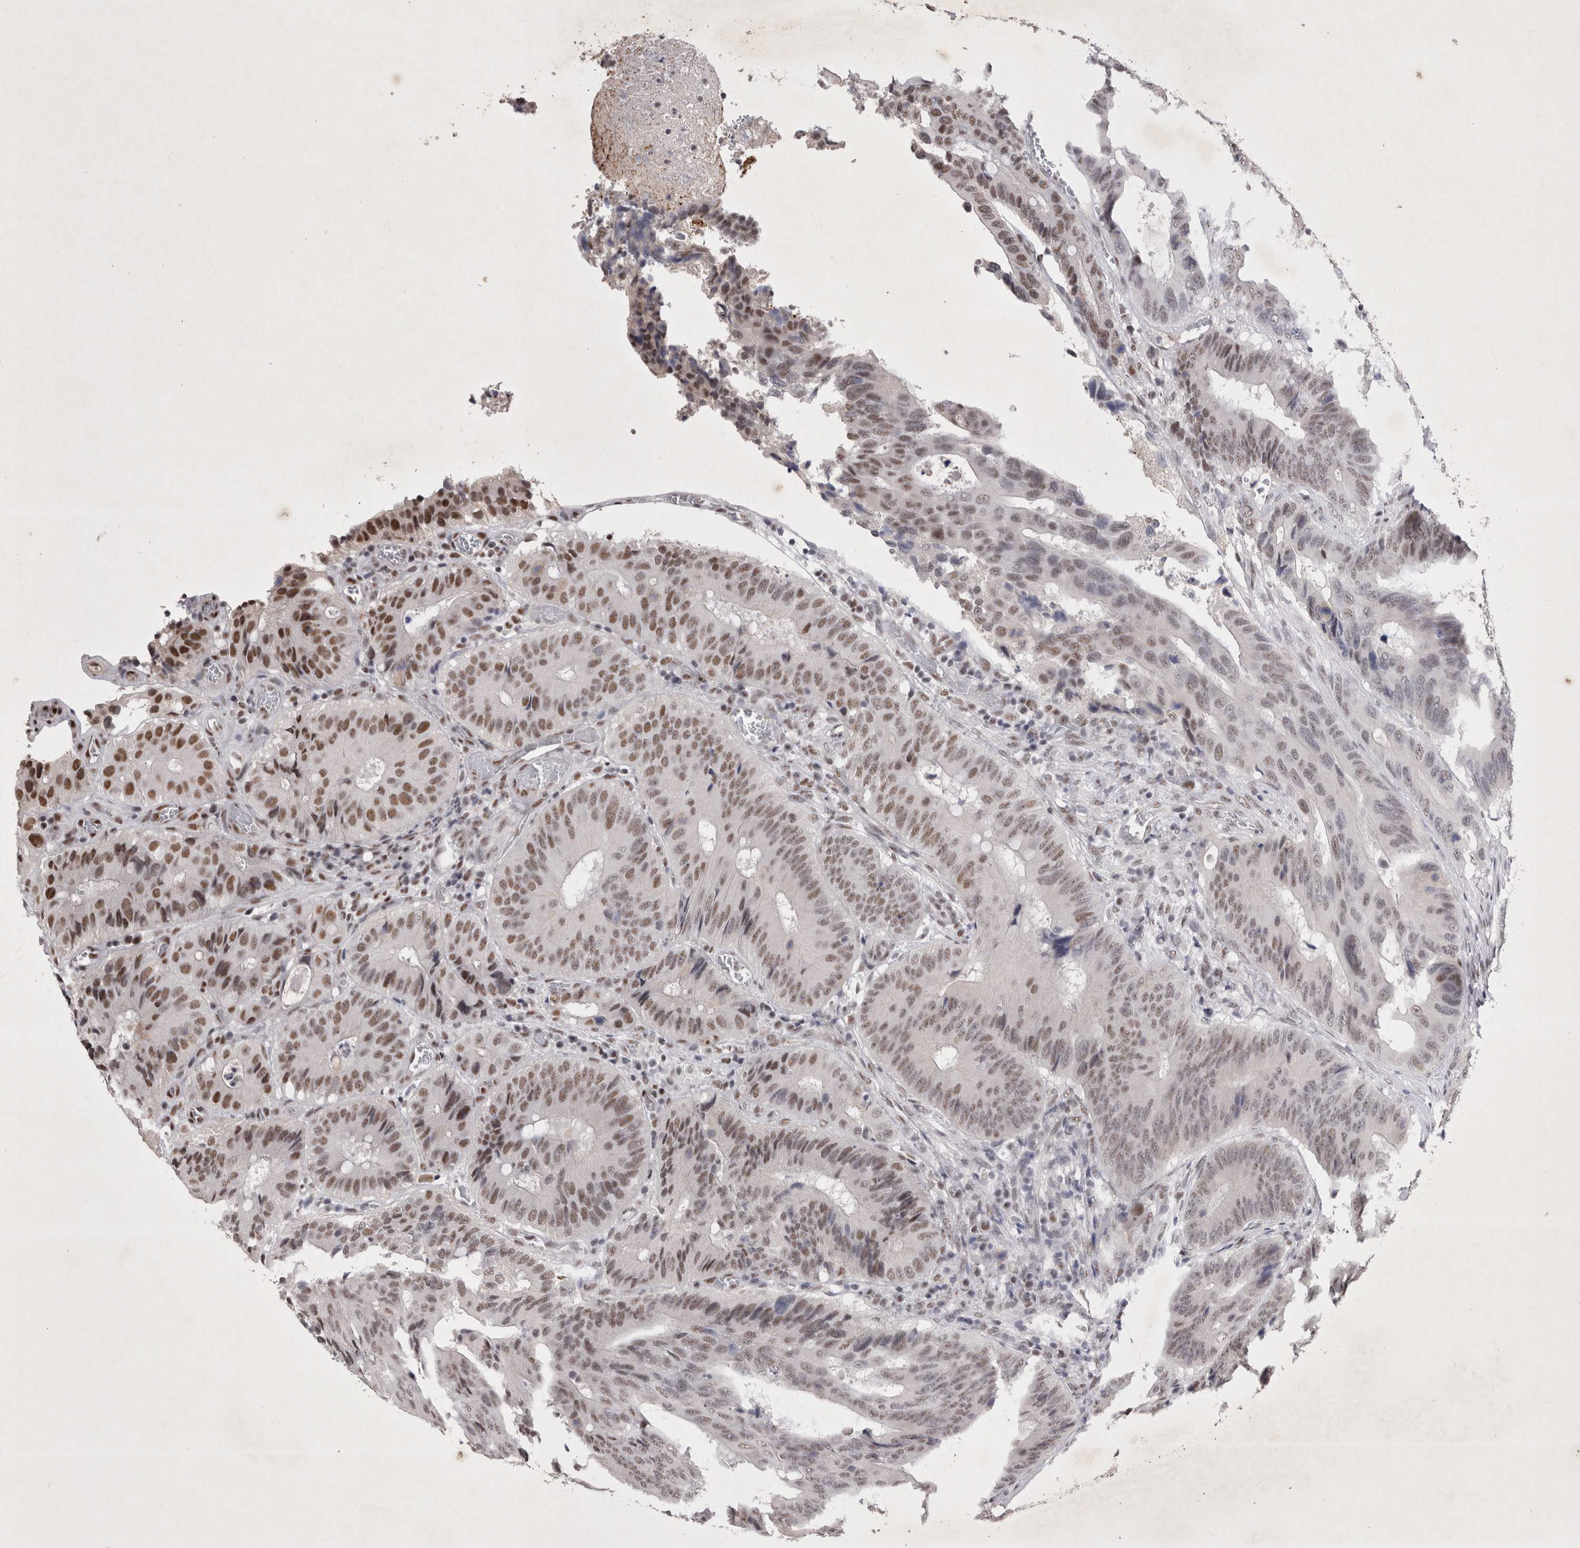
{"staining": {"intensity": "moderate", "quantity": "25%-75%", "location": "nuclear"}, "tissue": "colorectal cancer", "cell_type": "Tumor cells", "image_type": "cancer", "snomed": [{"axis": "morphology", "description": "Adenocarcinoma, NOS"}, {"axis": "topography", "description": "Colon"}], "caption": "A brown stain shows moderate nuclear positivity of a protein in human colorectal adenocarcinoma tumor cells. The protein of interest is shown in brown color, while the nuclei are stained blue.", "gene": "RBM6", "patient": {"sex": "male", "age": 83}}